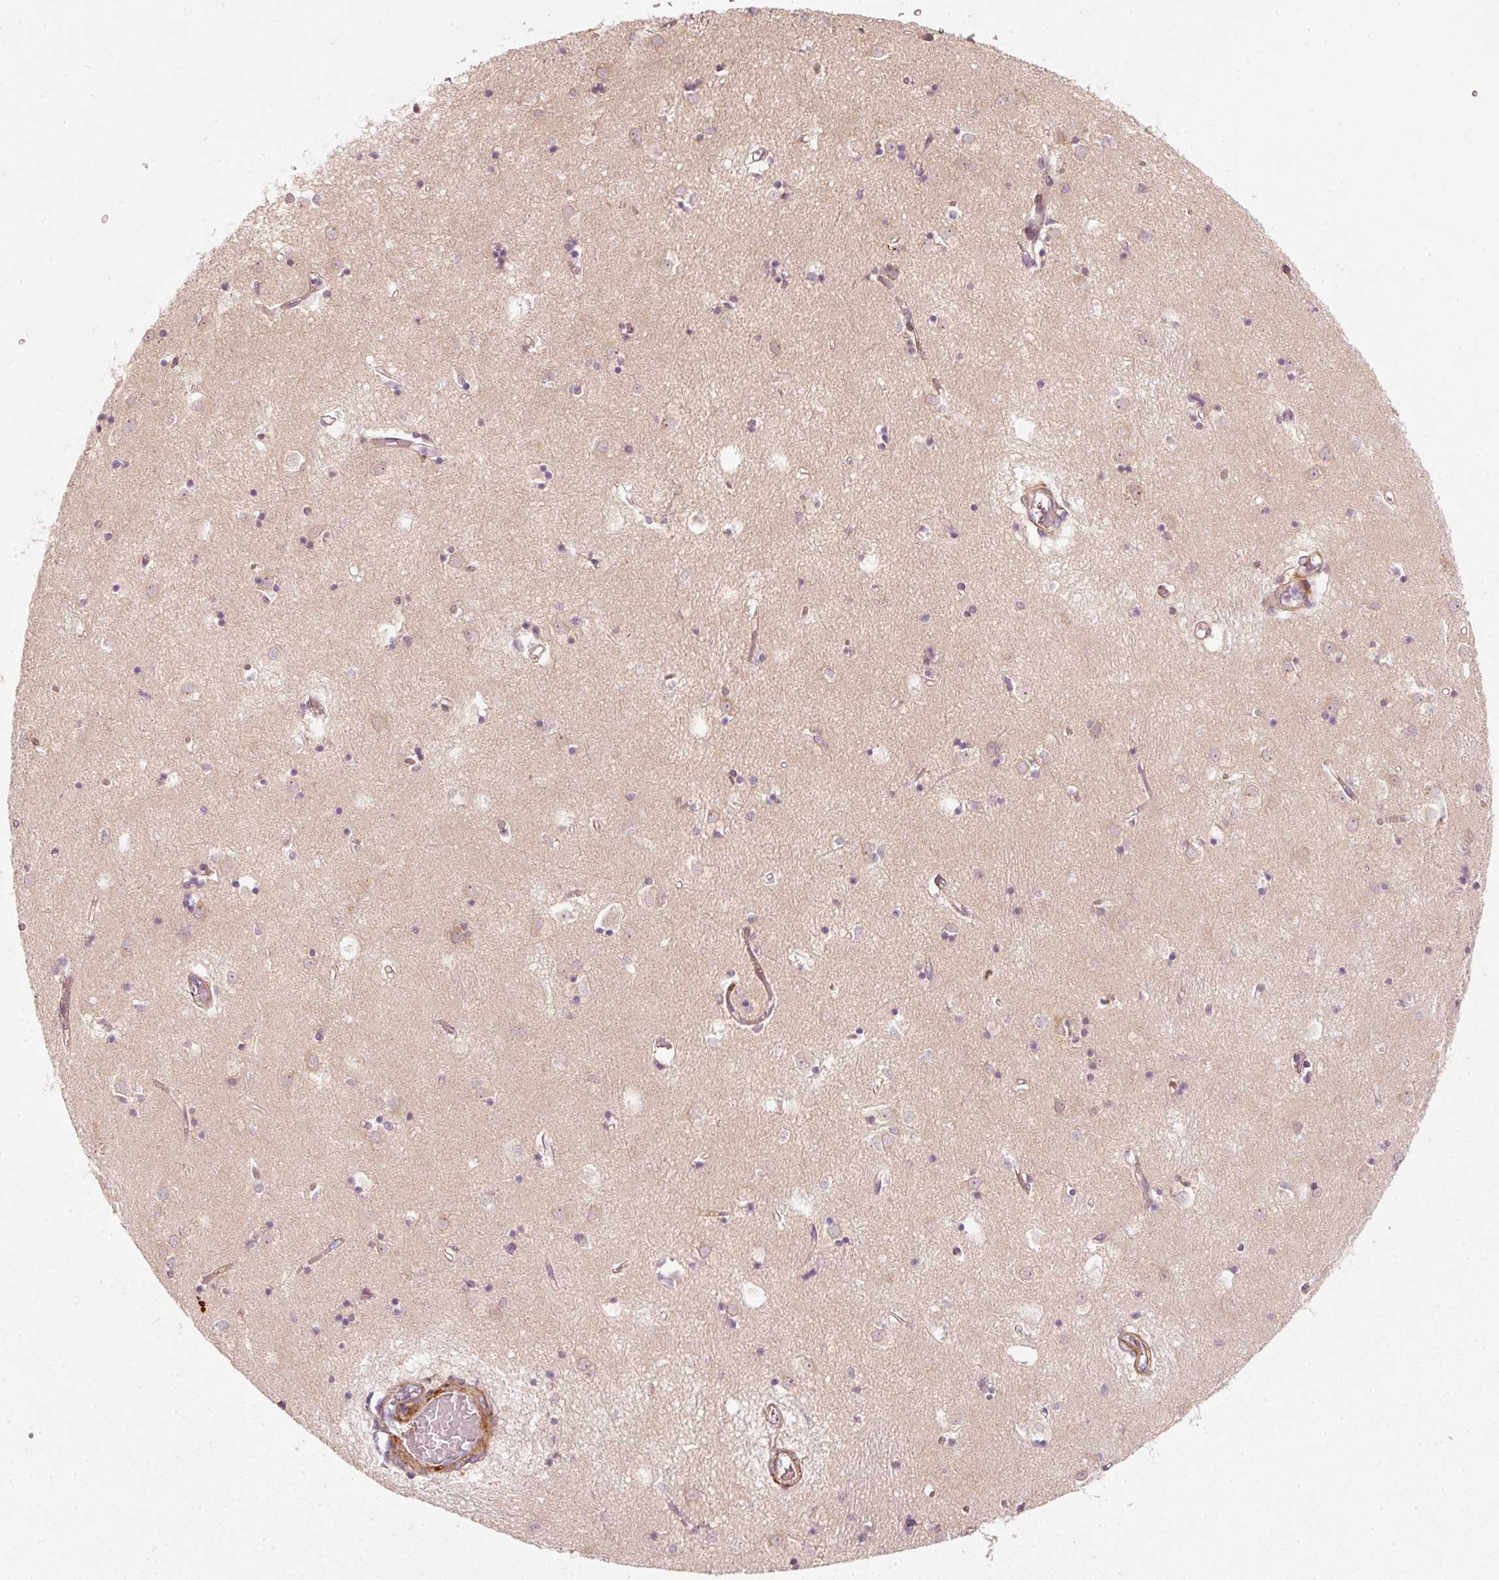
{"staining": {"intensity": "negative", "quantity": "none", "location": "none"}, "tissue": "caudate", "cell_type": "Glial cells", "image_type": "normal", "snomed": [{"axis": "morphology", "description": "Normal tissue, NOS"}, {"axis": "topography", "description": "Lateral ventricle wall"}], "caption": "Immunohistochemistry (IHC) image of unremarkable caudate stained for a protein (brown), which reveals no expression in glial cells.", "gene": "KCNQ1", "patient": {"sex": "male", "age": 70}}